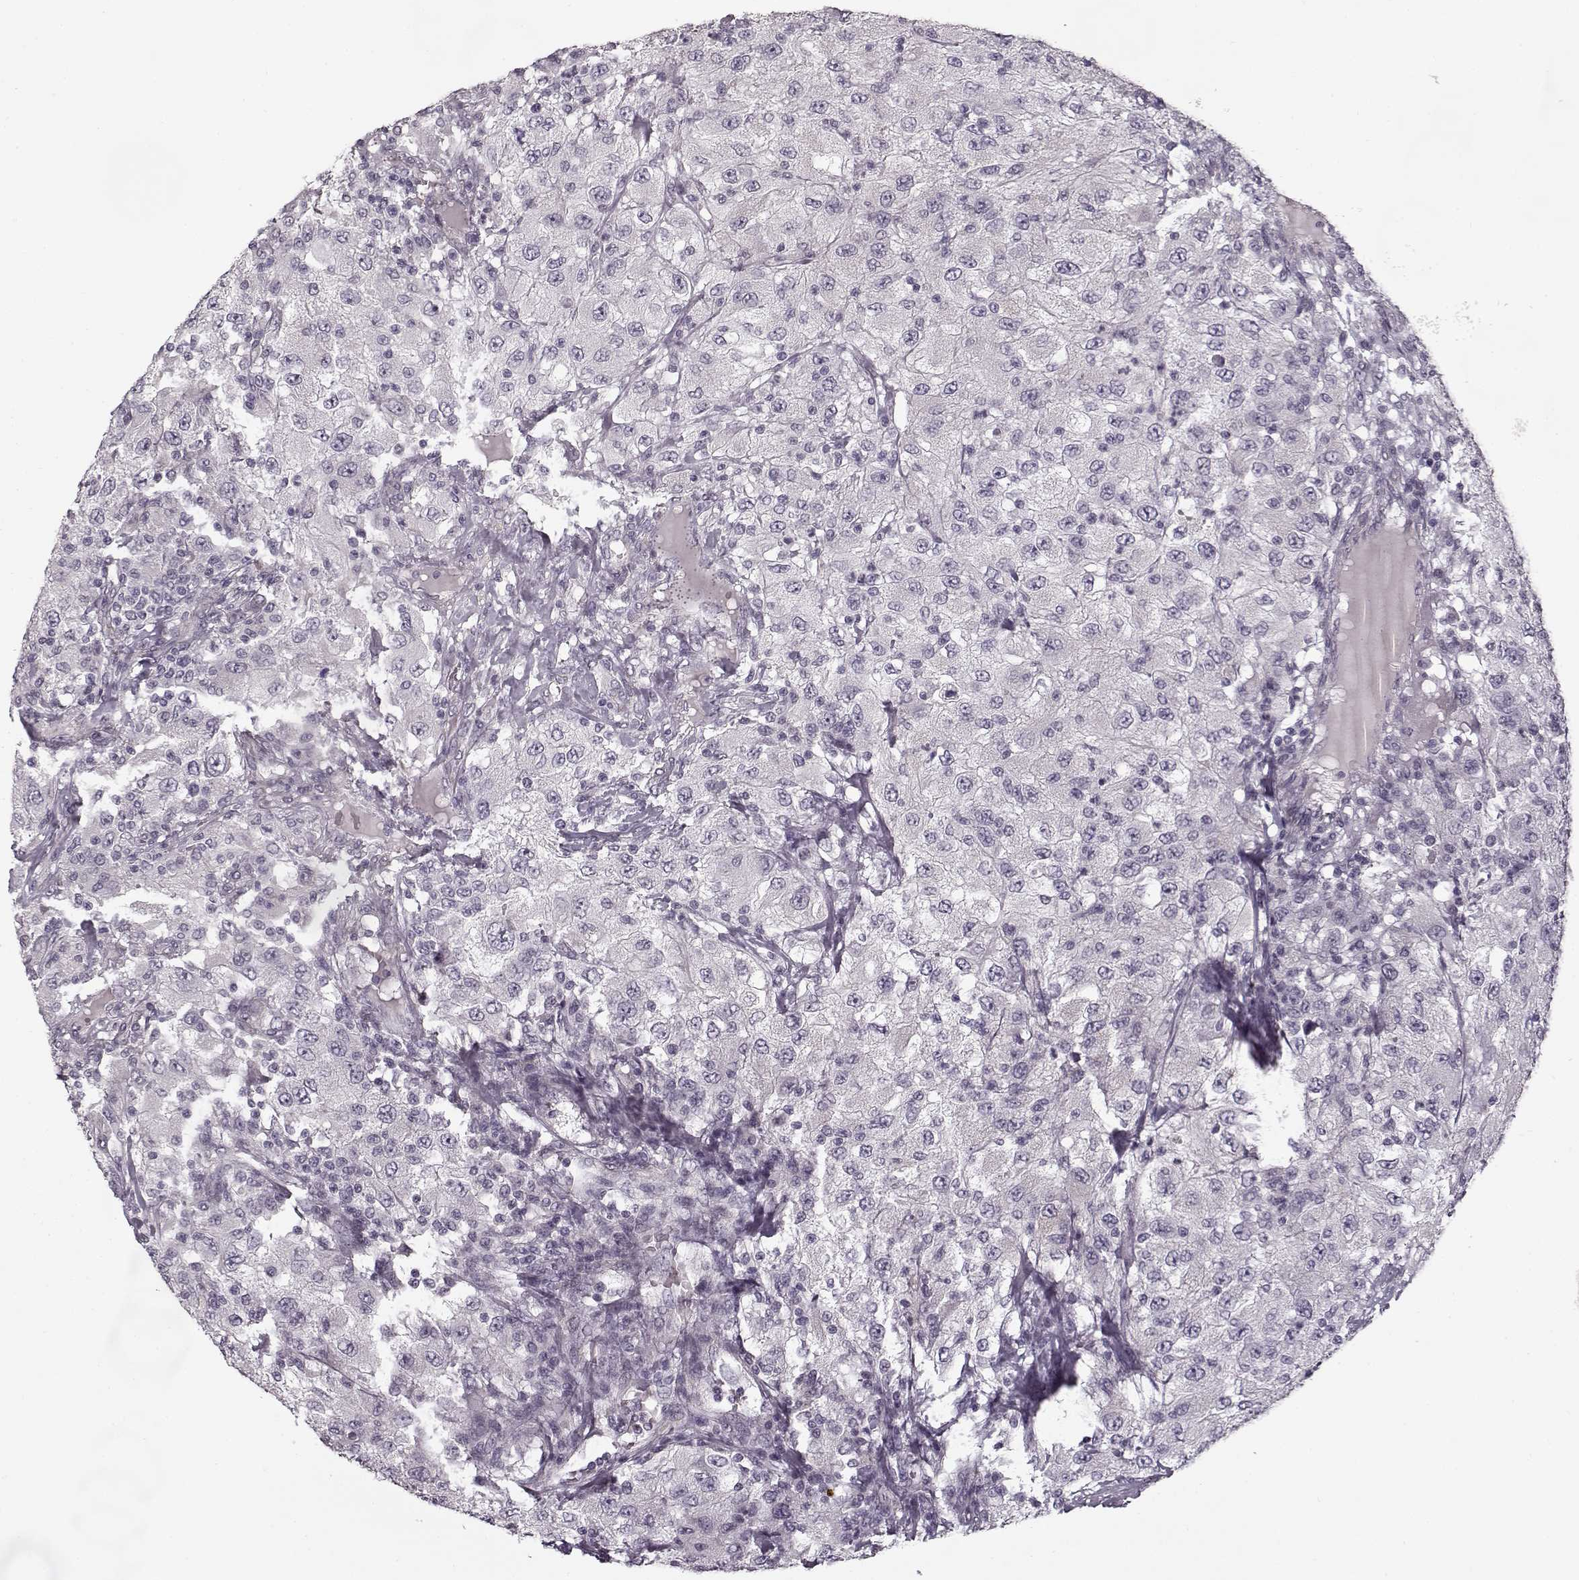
{"staining": {"intensity": "negative", "quantity": "none", "location": "none"}, "tissue": "renal cancer", "cell_type": "Tumor cells", "image_type": "cancer", "snomed": [{"axis": "morphology", "description": "Adenocarcinoma, NOS"}, {"axis": "topography", "description": "Kidney"}], "caption": "A photomicrograph of human renal cancer is negative for staining in tumor cells.", "gene": "LAMB2", "patient": {"sex": "female", "age": 67}}